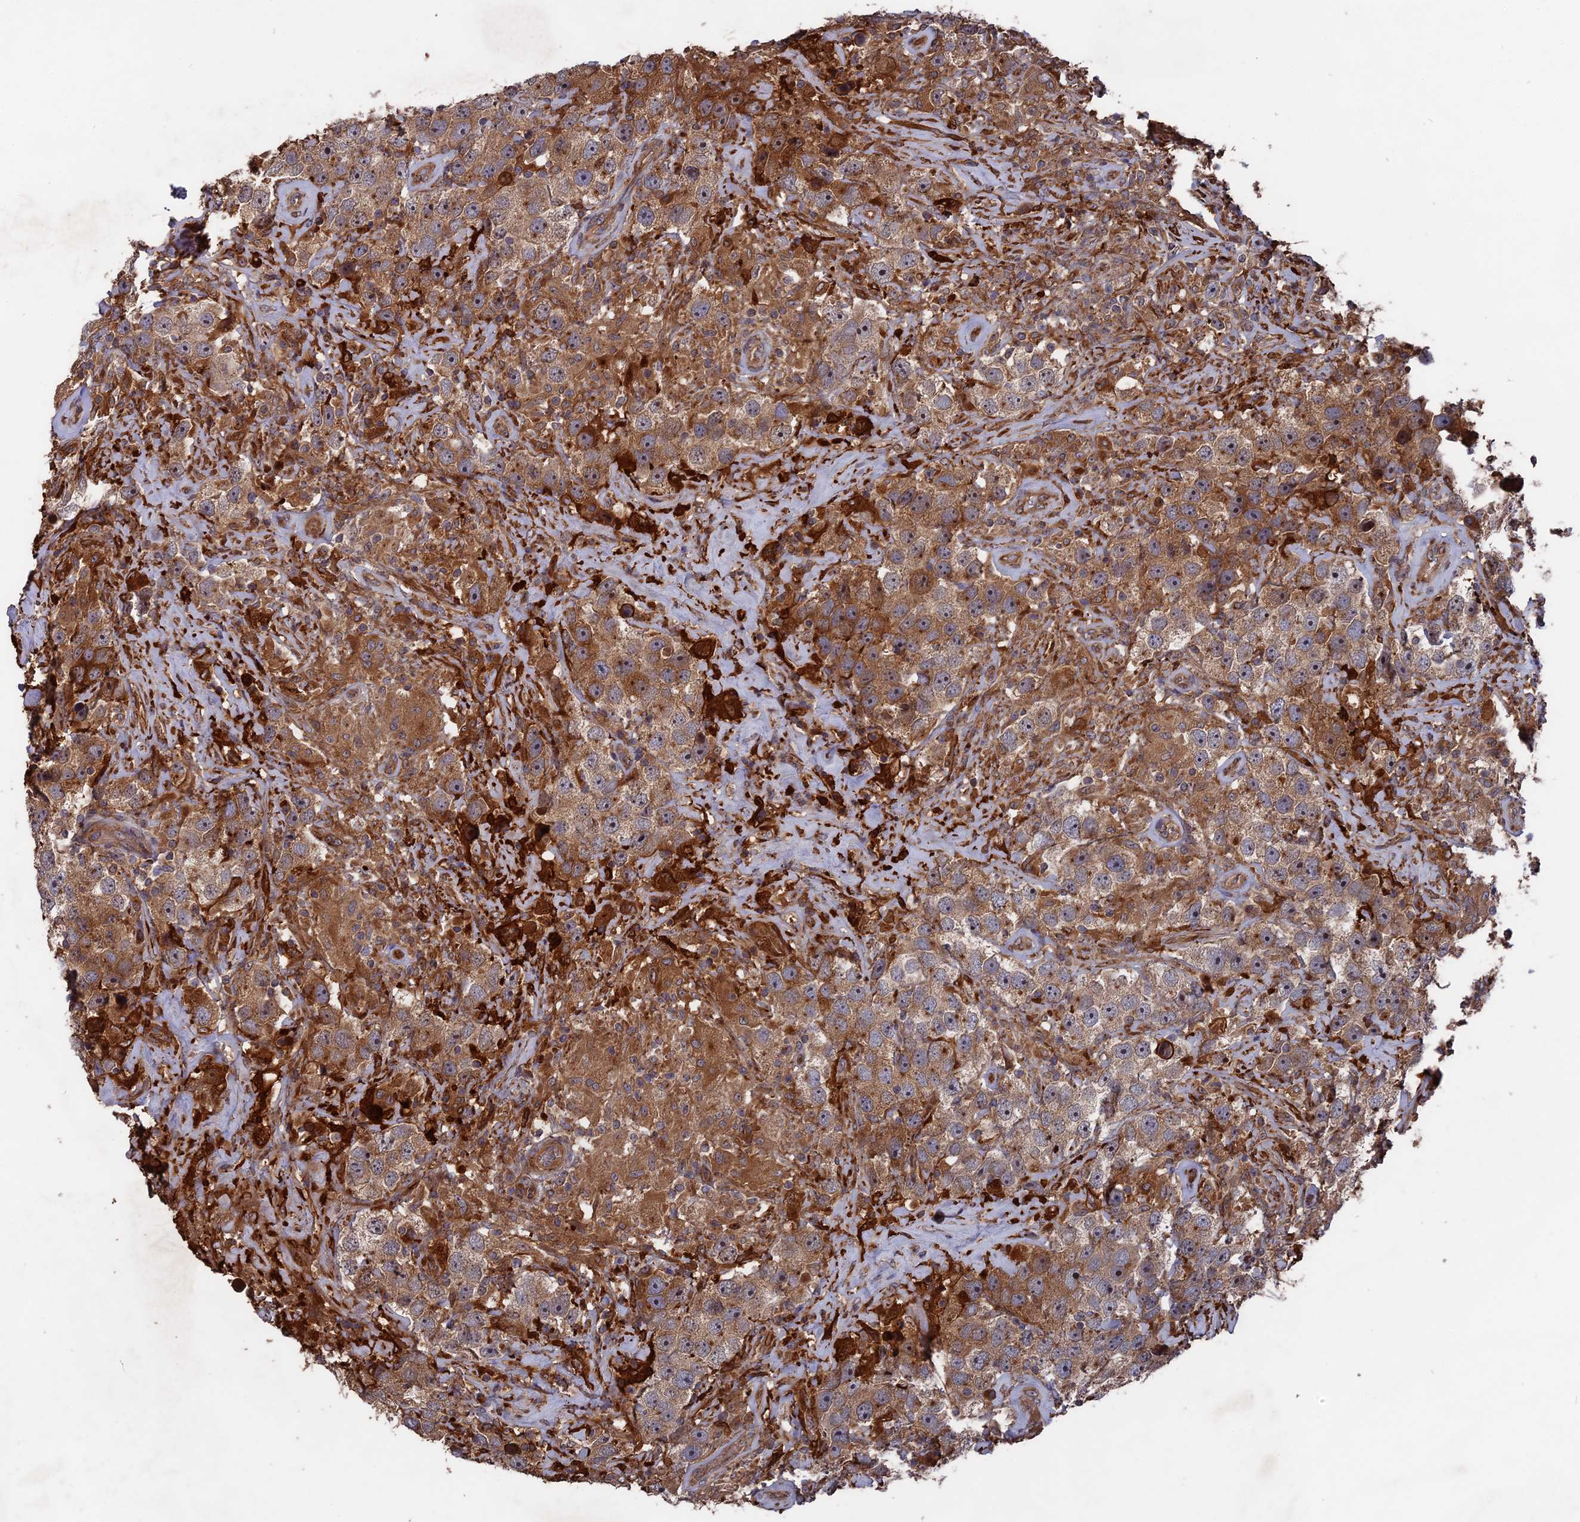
{"staining": {"intensity": "moderate", "quantity": ">75%", "location": "cytoplasmic/membranous"}, "tissue": "testis cancer", "cell_type": "Tumor cells", "image_type": "cancer", "snomed": [{"axis": "morphology", "description": "Seminoma, NOS"}, {"axis": "topography", "description": "Testis"}], "caption": "A brown stain labels moderate cytoplasmic/membranous positivity of a protein in testis cancer (seminoma) tumor cells. The protein of interest is stained brown, and the nuclei are stained in blue (DAB IHC with brightfield microscopy, high magnification).", "gene": "DEF8", "patient": {"sex": "male", "age": 49}}